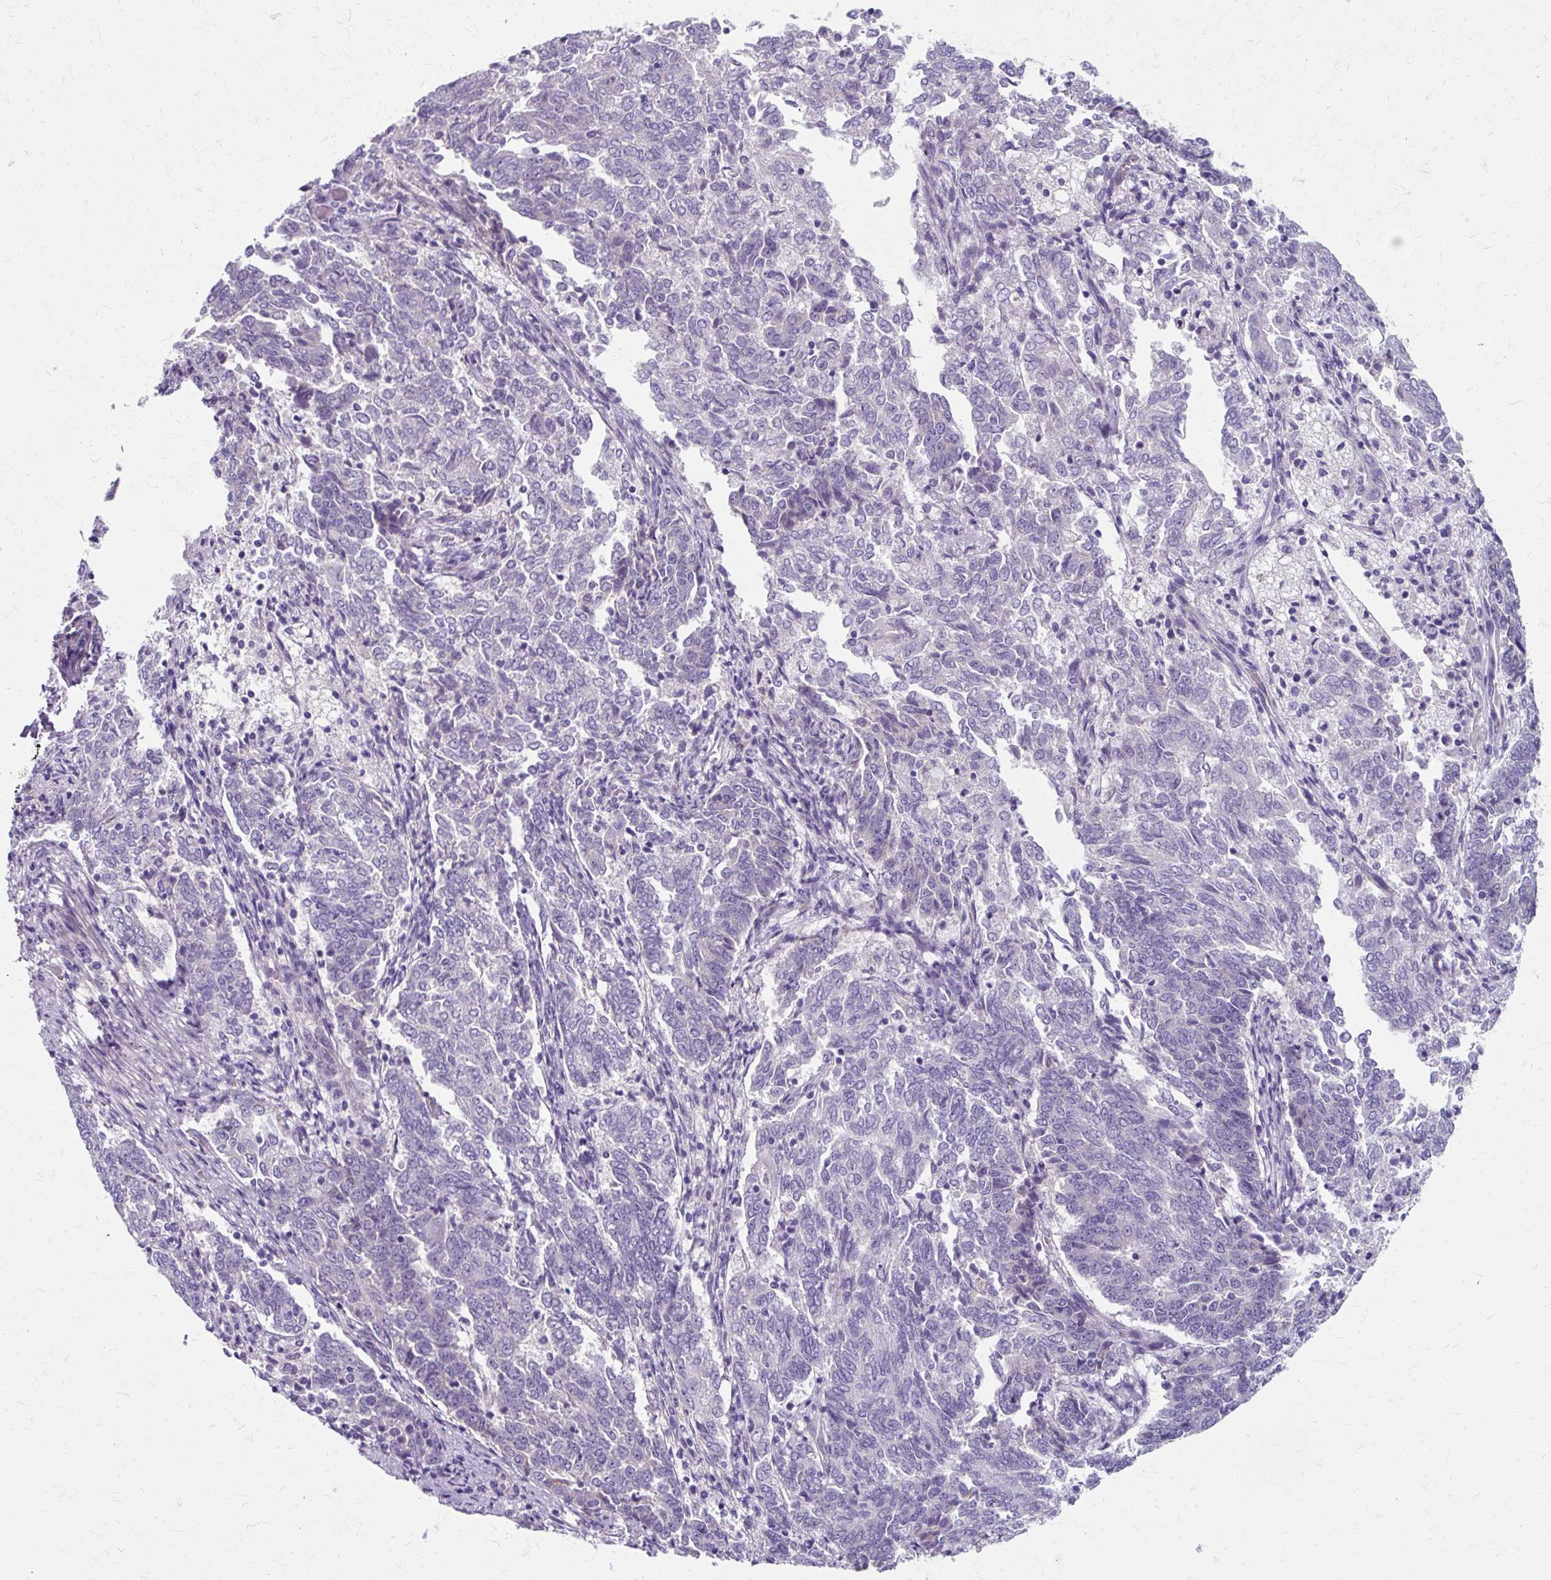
{"staining": {"intensity": "negative", "quantity": "none", "location": "none"}, "tissue": "endometrial cancer", "cell_type": "Tumor cells", "image_type": "cancer", "snomed": [{"axis": "morphology", "description": "Adenocarcinoma, NOS"}, {"axis": "topography", "description": "Endometrium"}], "caption": "There is no significant expression in tumor cells of endometrial cancer (adenocarcinoma).", "gene": "ZNF555", "patient": {"sex": "female", "age": 80}}